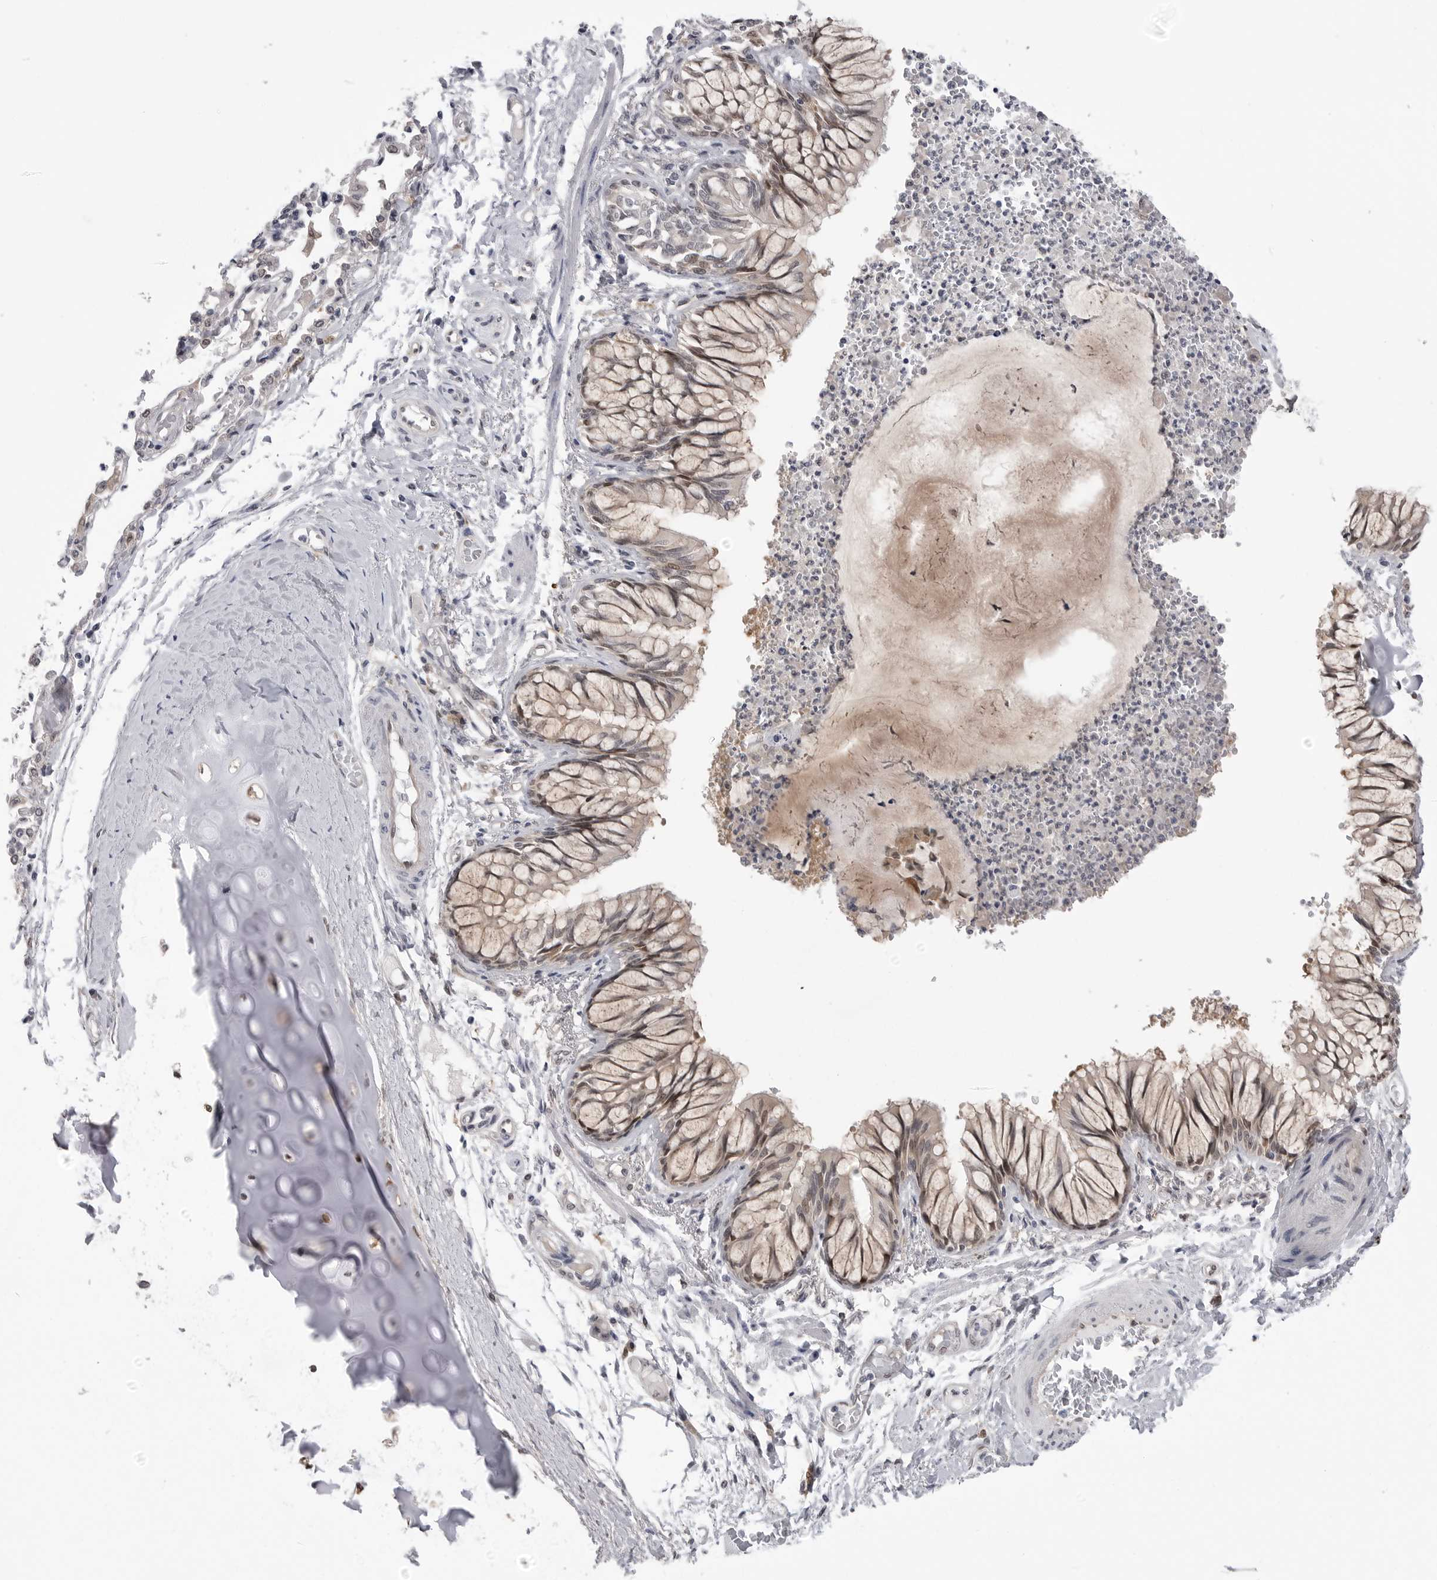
{"staining": {"intensity": "weak", "quantity": "25%-75%", "location": "cytoplasmic/membranous,nuclear"}, "tissue": "bronchus", "cell_type": "Respiratory epithelial cells", "image_type": "normal", "snomed": [{"axis": "morphology", "description": "Normal tissue, NOS"}, {"axis": "topography", "description": "Cartilage tissue"}, {"axis": "topography", "description": "Bronchus"}, {"axis": "topography", "description": "Lung"}], "caption": "Protein staining of unremarkable bronchus reveals weak cytoplasmic/membranous,nuclear positivity in approximately 25%-75% of respiratory epithelial cells.", "gene": "PNPO", "patient": {"sex": "female", "age": 49}}